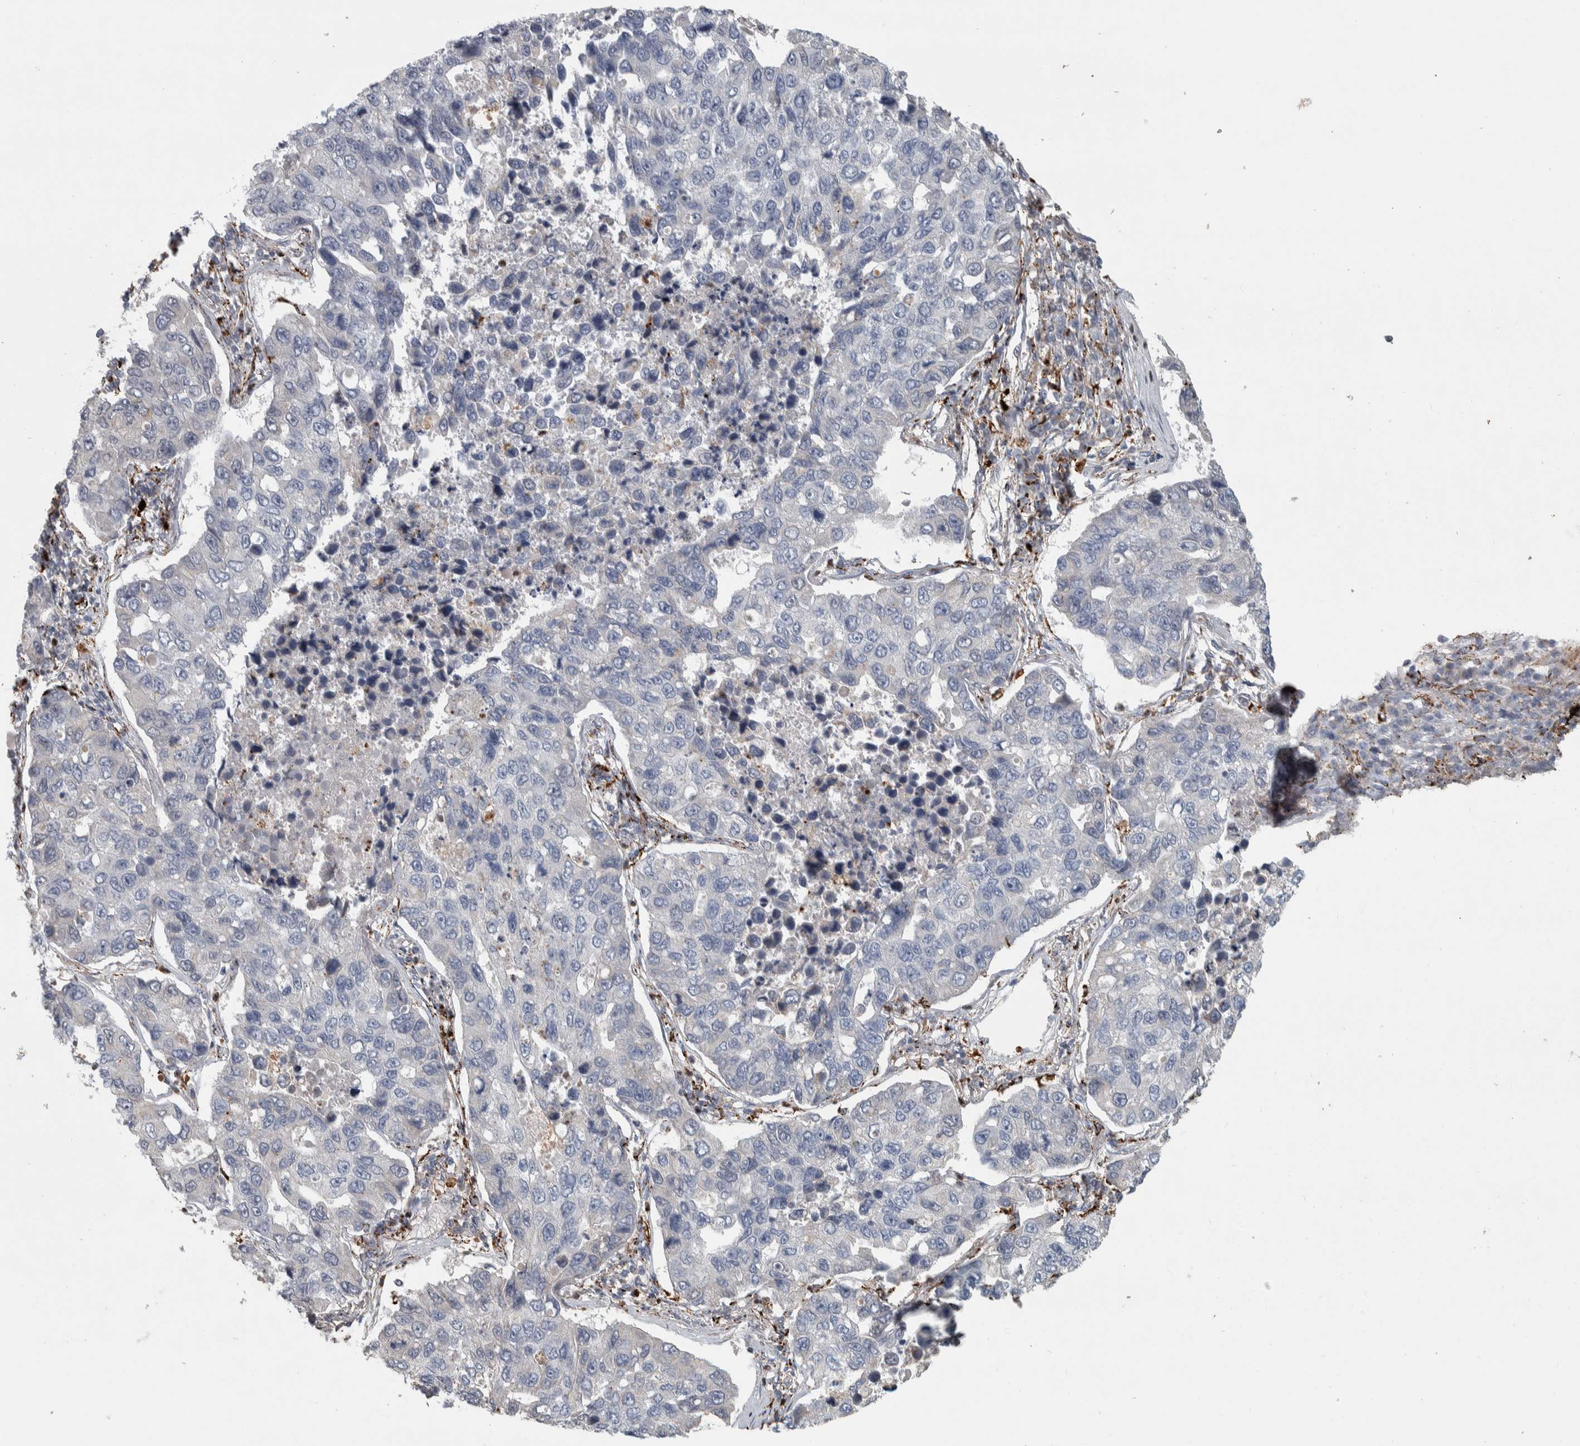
{"staining": {"intensity": "negative", "quantity": "none", "location": "none"}, "tissue": "lung cancer", "cell_type": "Tumor cells", "image_type": "cancer", "snomed": [{"axis": "morphology", "description": "Adenocarcinoma, NOS"}, {"axis": "topography", "description": "Lung"}], "caption": "Tumor cells show no significant positivity in adenocarcinoma (lung).", "gene": "FAM78A", "patient": {"sex": "male", "age": 64}}